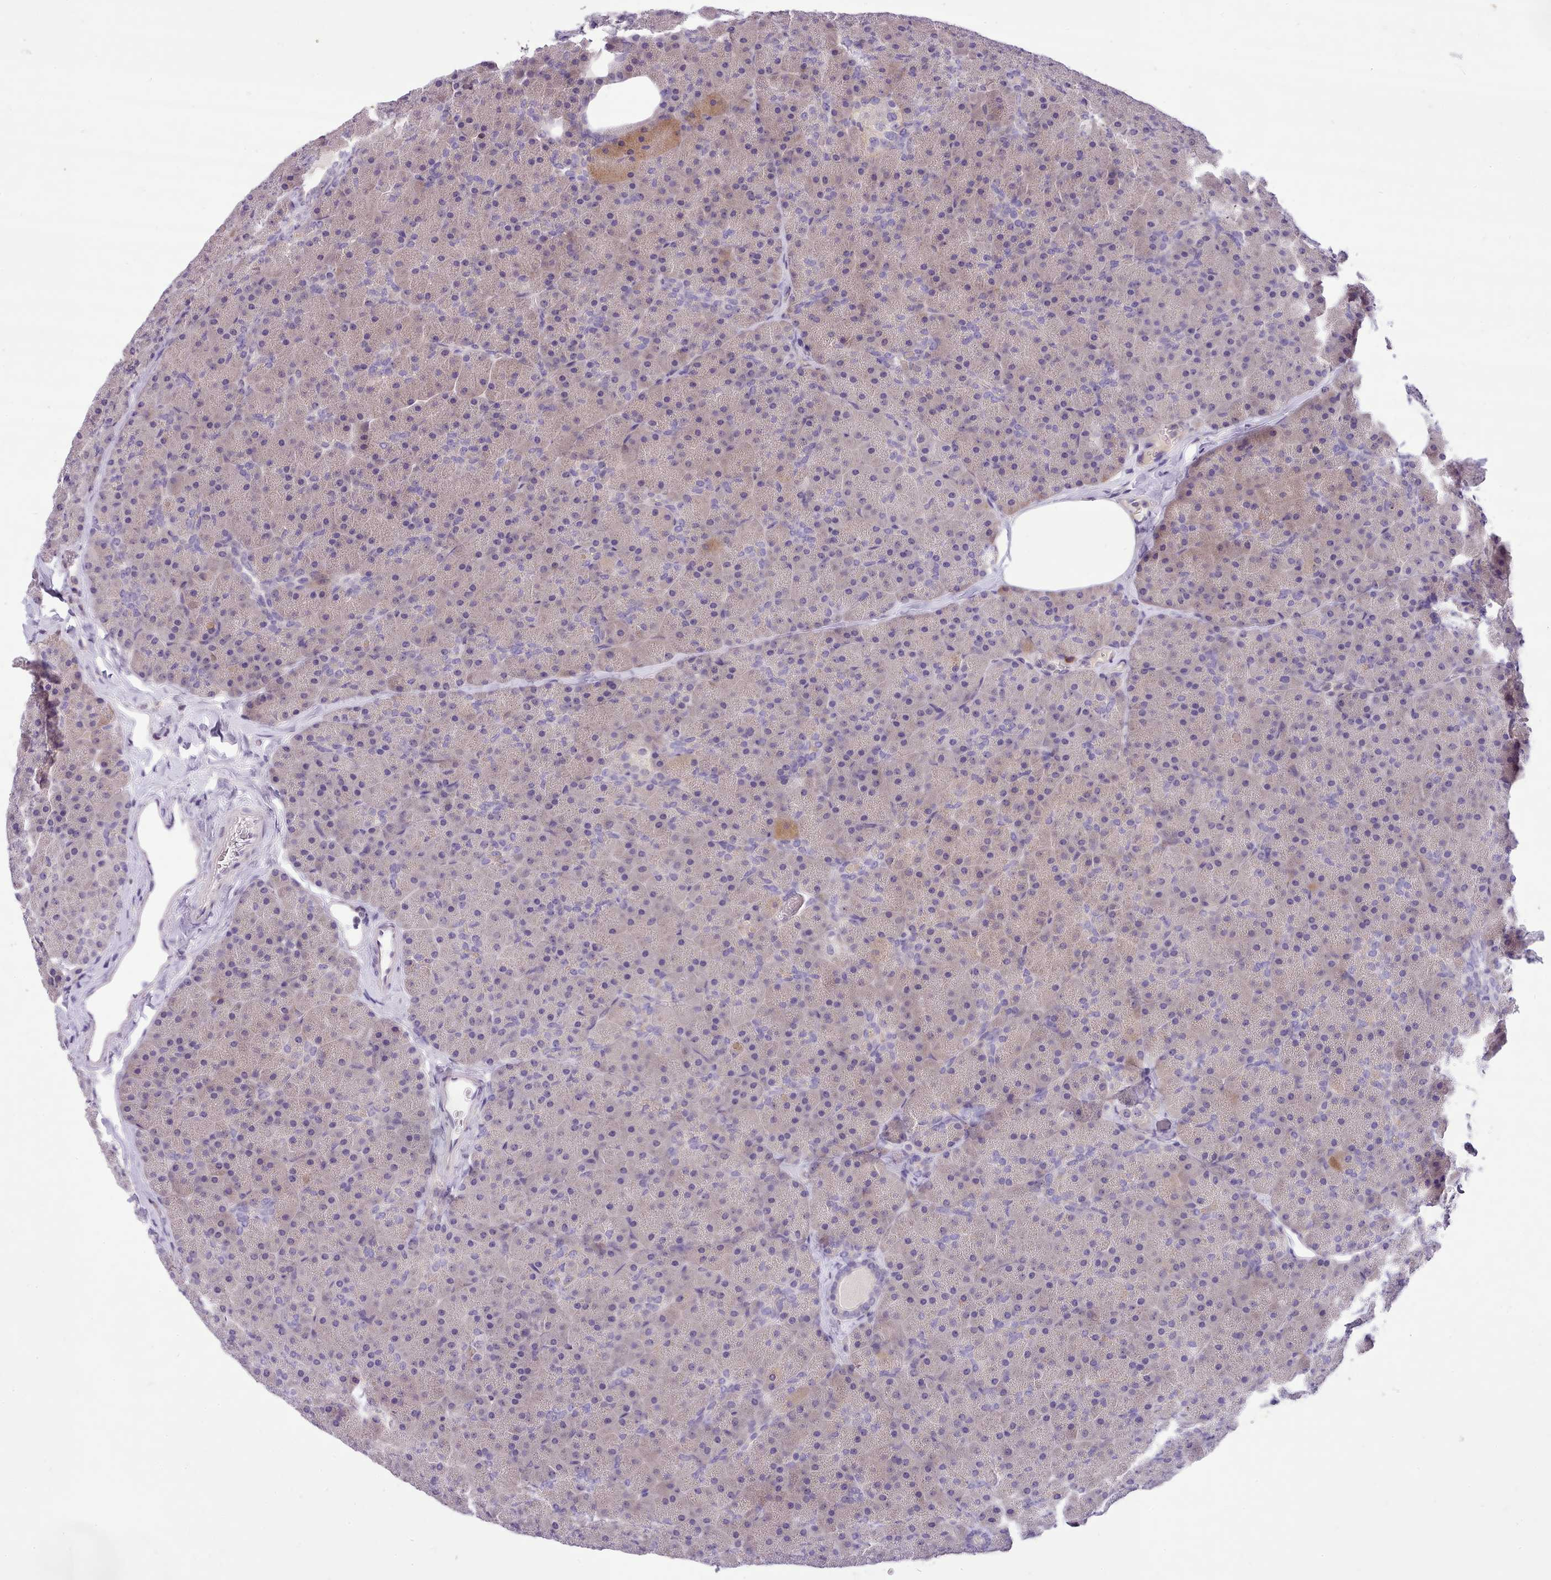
{"staining": {"intensity": "weak", "quantity": "<25%", "location": "cytoplasmic/membranous"}, "tissue": "pancreas", "cell_type": "Exocrine glandular cells", "image_type": "normal", "snomed": [{"axis": "morphology", "description": "Normal tissue, NOS"}, {"axis": "topography", "description": "Pancreas"}], "caption": "An image of pancreas stained for a protein shows no brown staining in exocrine glandular cells. The staining is performed using DAB (3,3'-diaminobenzidine) brown chromogen with nuclei counter-stained in using hematoxylin.", "gene": "FAM83E", "patient": {"sex": "male", "age": 36}}